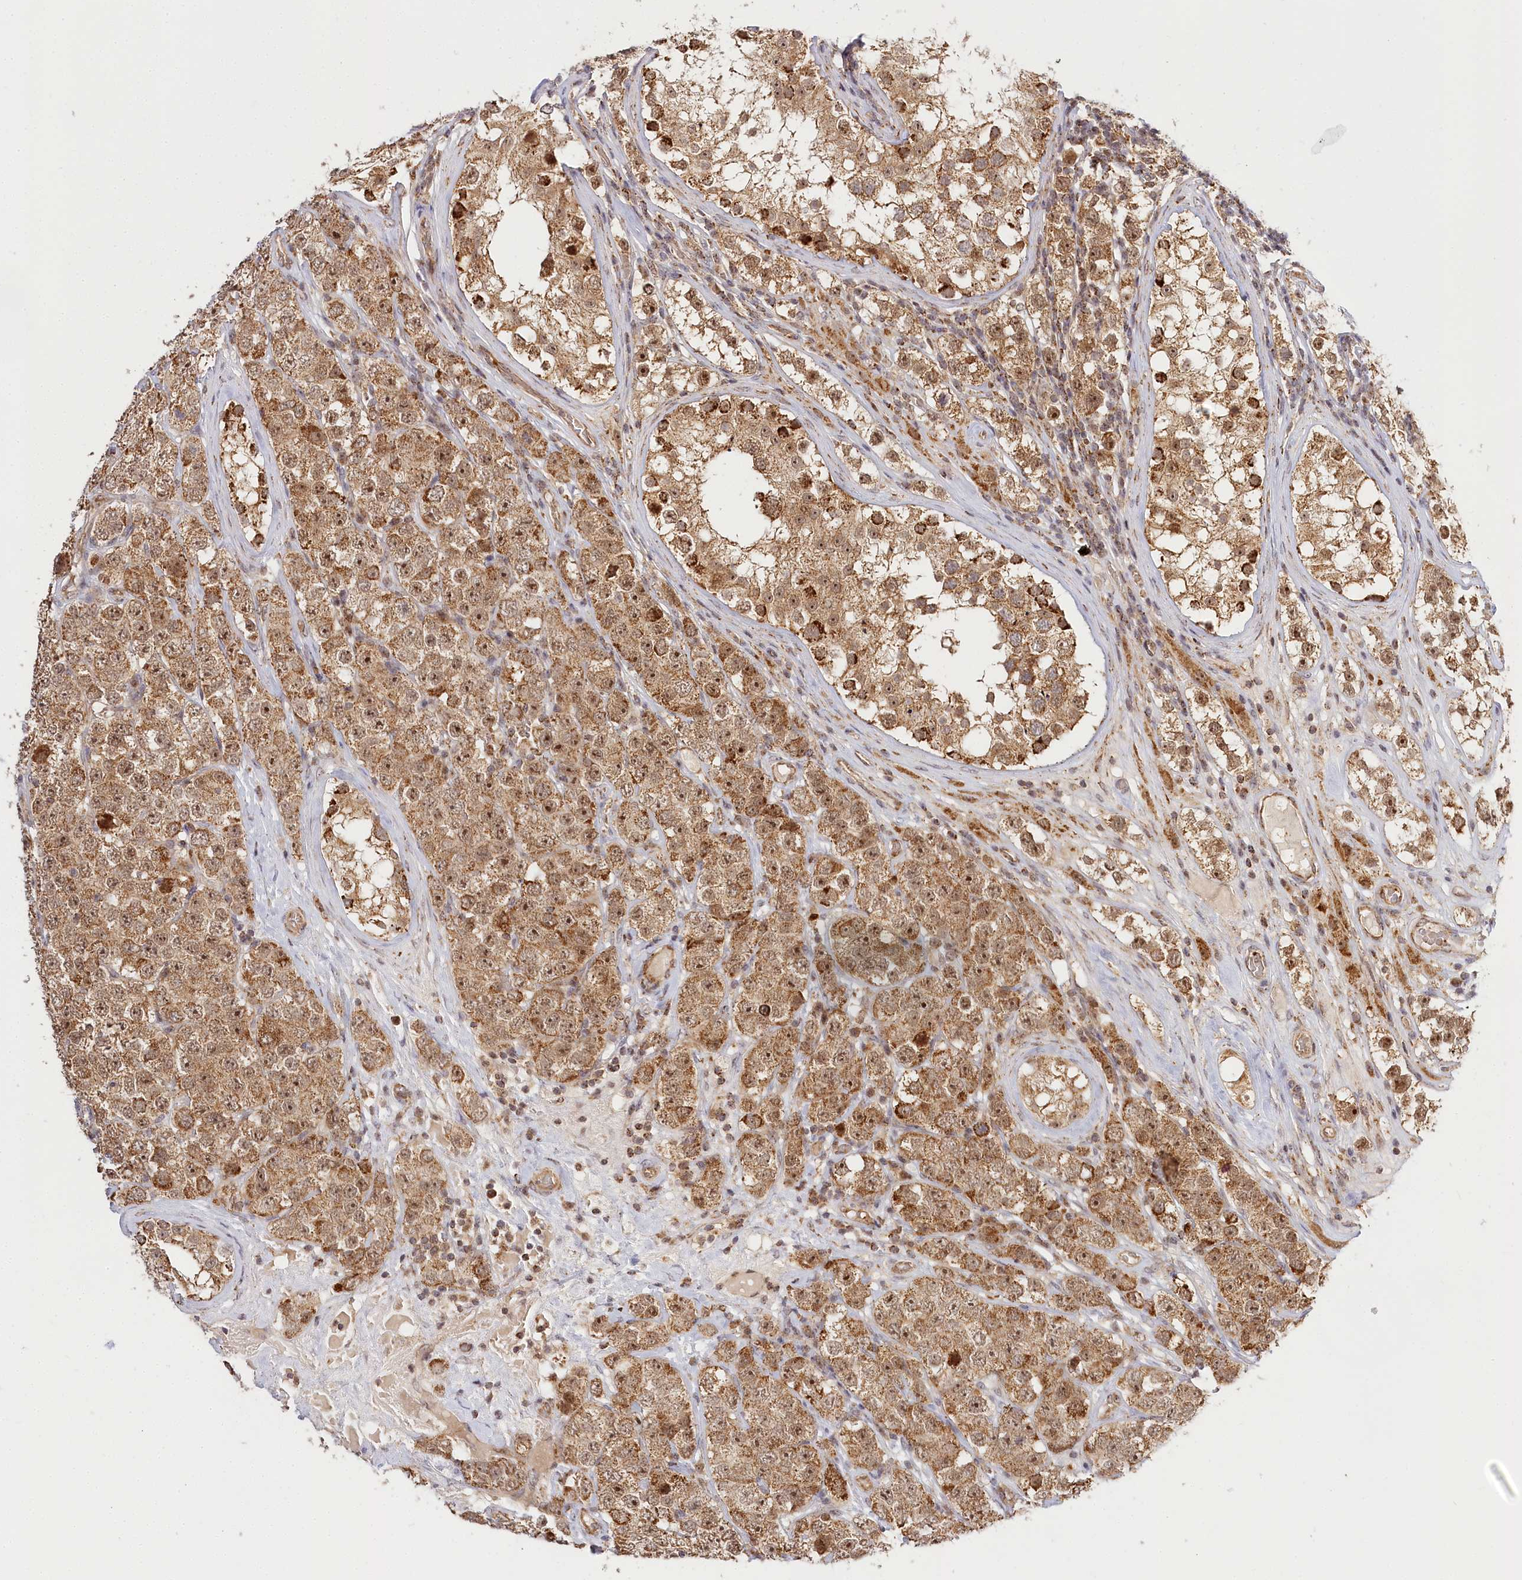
{"staining": {"intensity": "moderate", "quantity": ">75%", "location": "cytoplasmic/membranous,nuclear"}, "tissue": "testis cancer", "cell_type": "Tumor cells", "image_type": "cancer", "snomed": [{"axis": "morphology", "description": "Seminoma, NOS"}, {"axis": "topography", "description": "Testis"}], "caption": "The photomicrograph exhibits staining of testis cancer (seminoma), revealing moderate cytoplasmic/membranous and nuclear protein expression (brown color) within tumor cells. The protein of interest is shown in brown color, while the nuclei are stained blue.", "gene": "RTN4IP1", "patient": {"sex": "male", "age": 28}}